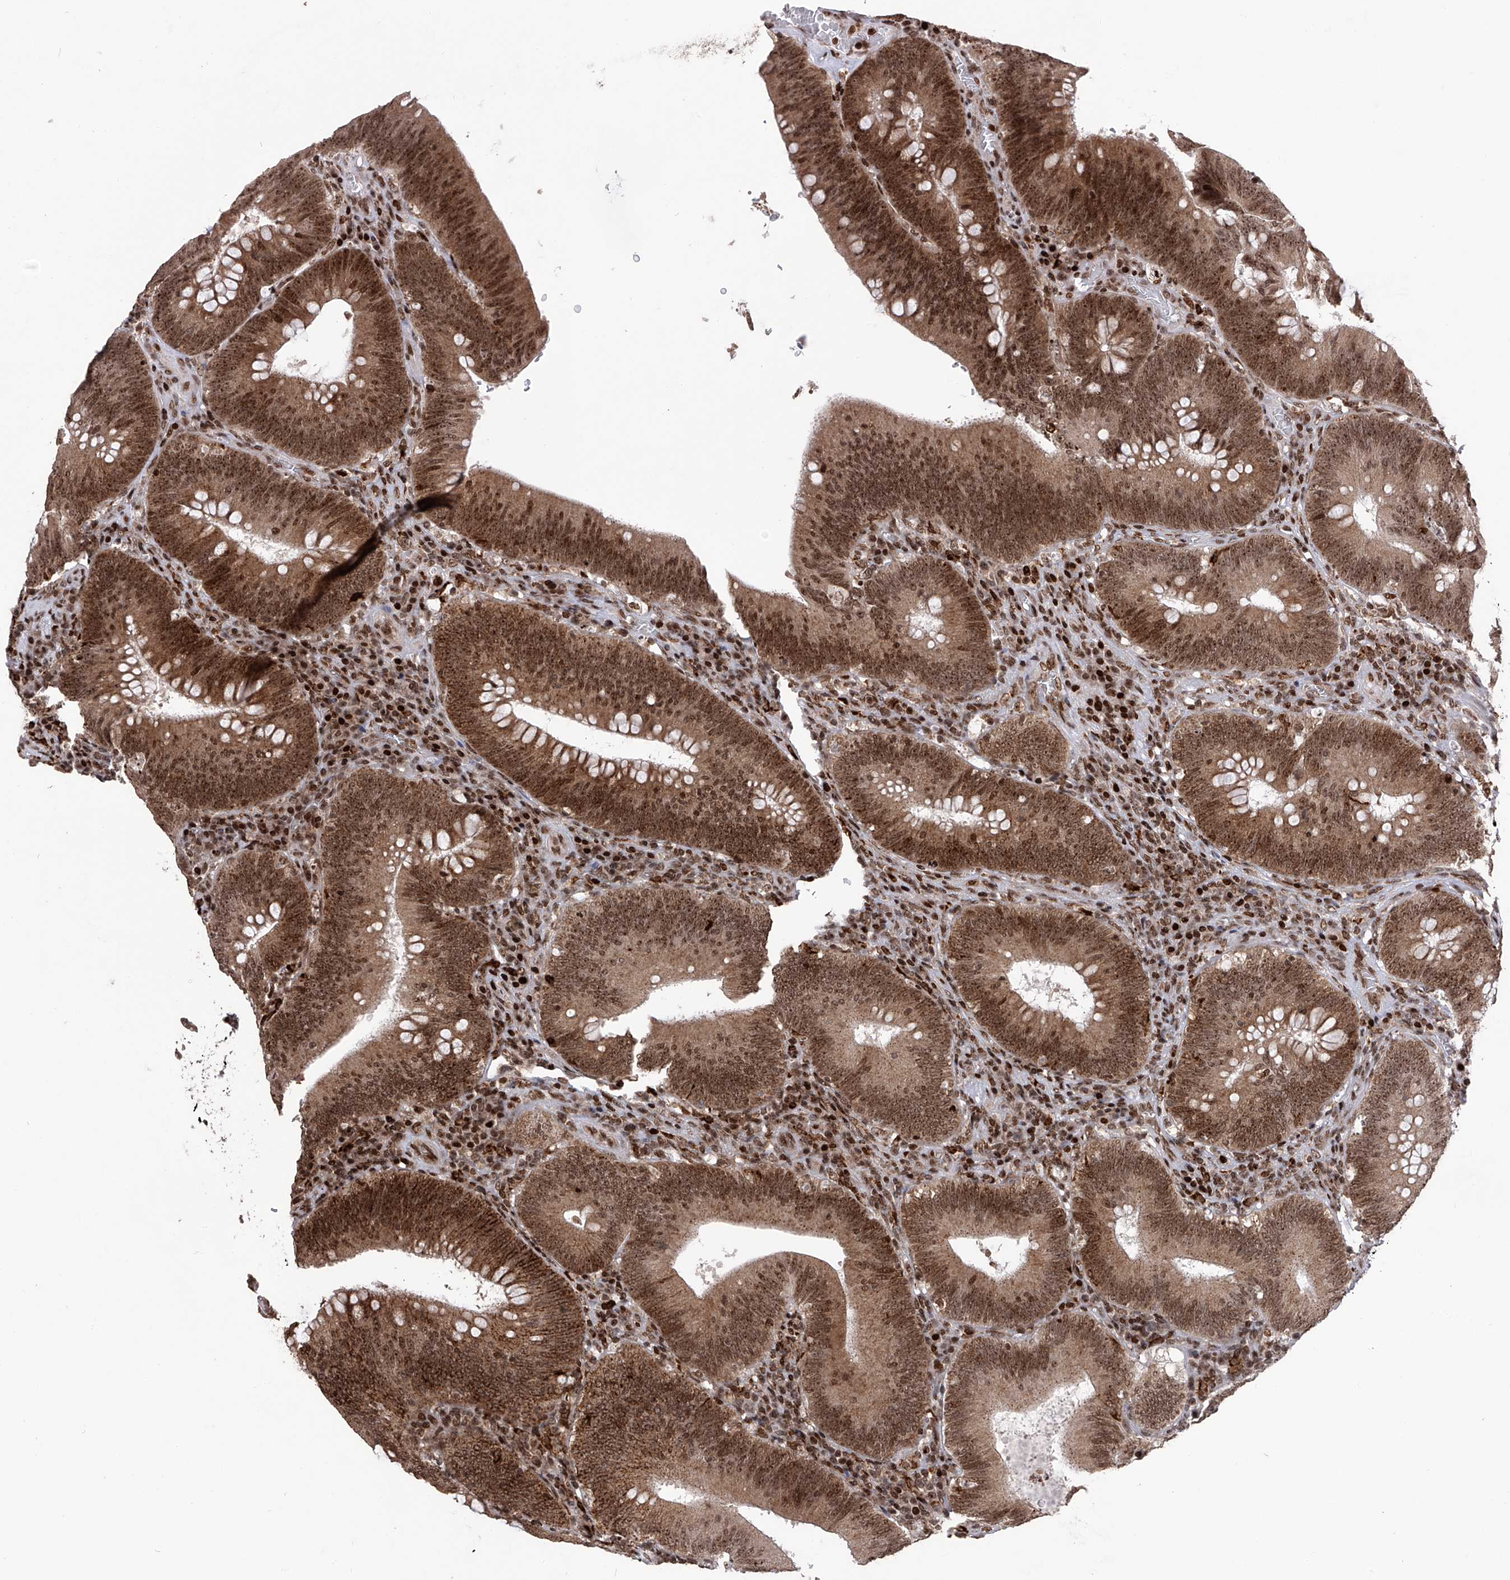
{"staining": {"intensity": "strong", "quantity": ">75%", "location": "cytoplasmic/membranous,nuclear"}, "tissue": "colorectal cancer", "cell_type": "Tumor cells", "image_type": "cancer", "snomed": [{"axis": "morphology", "description": "Normal tissue, NOS"}, {"axis": "topography", "description": "Colon"}], "caption": "Immunohistochemistry (IHC) of colorectal cancer shows high levels of strong cytoplasmic/membranous and nuclear expression in about >75% of tumor cells.", "gene": "PAK1IP1", "patient": {"sex": "female", "age": 82}}